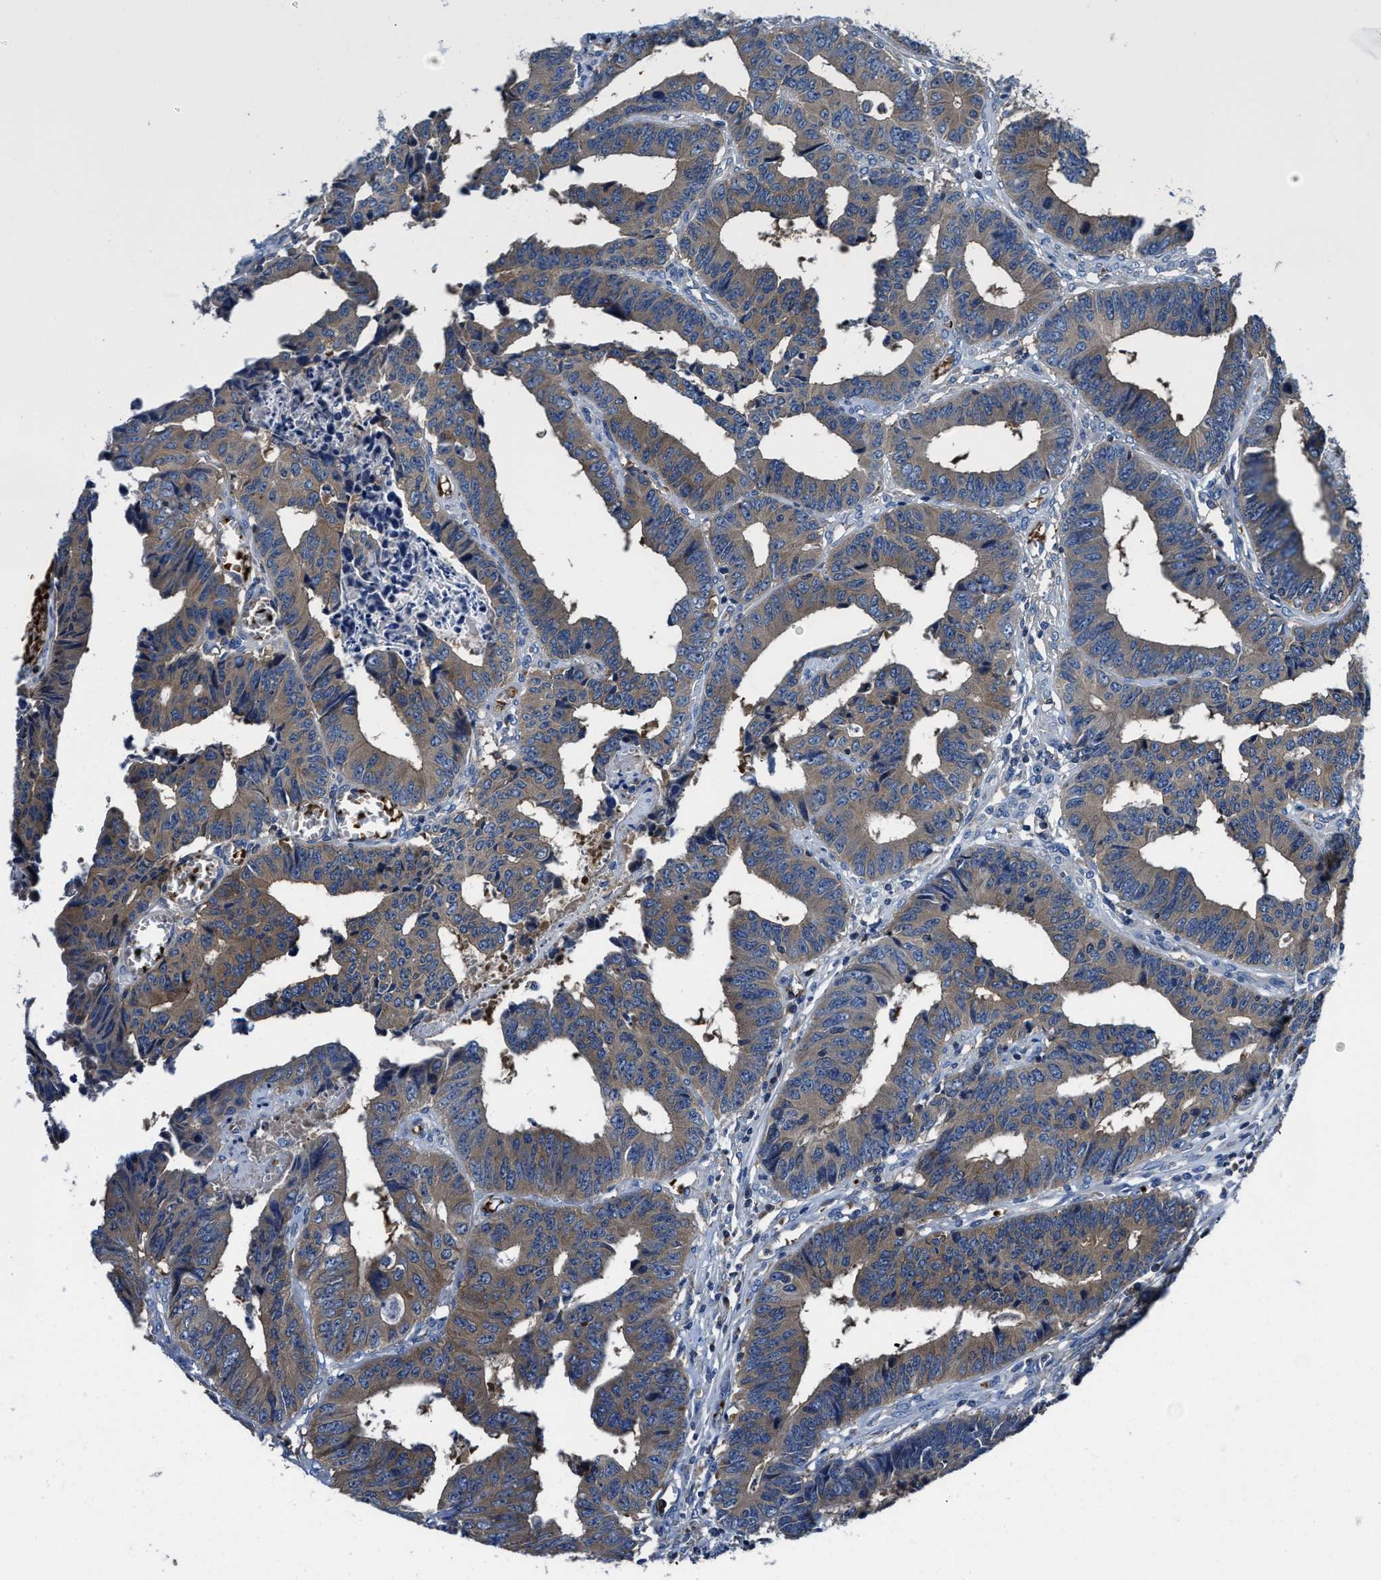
{"staining": {"intensity": "weak", "quantity": ">75%", "location": "cytoplasmic/membranous"}, "tissue": "colorectal cancer", "cell_type": "Tumor cells", "image_type": "cancer", "snomed": [{"axis": "morphology", "description": "Adenocarcinoma, NOS"}, {"axis": "topography", "description": "Rectum"}], "caption": "Protein staining displays weak cytoplasmic/membranous expression in approximately >75% of tumor cells in colorectal cancer.", "gene": "PHLPP1", "patient": {"sex": "male", "age": 84}}